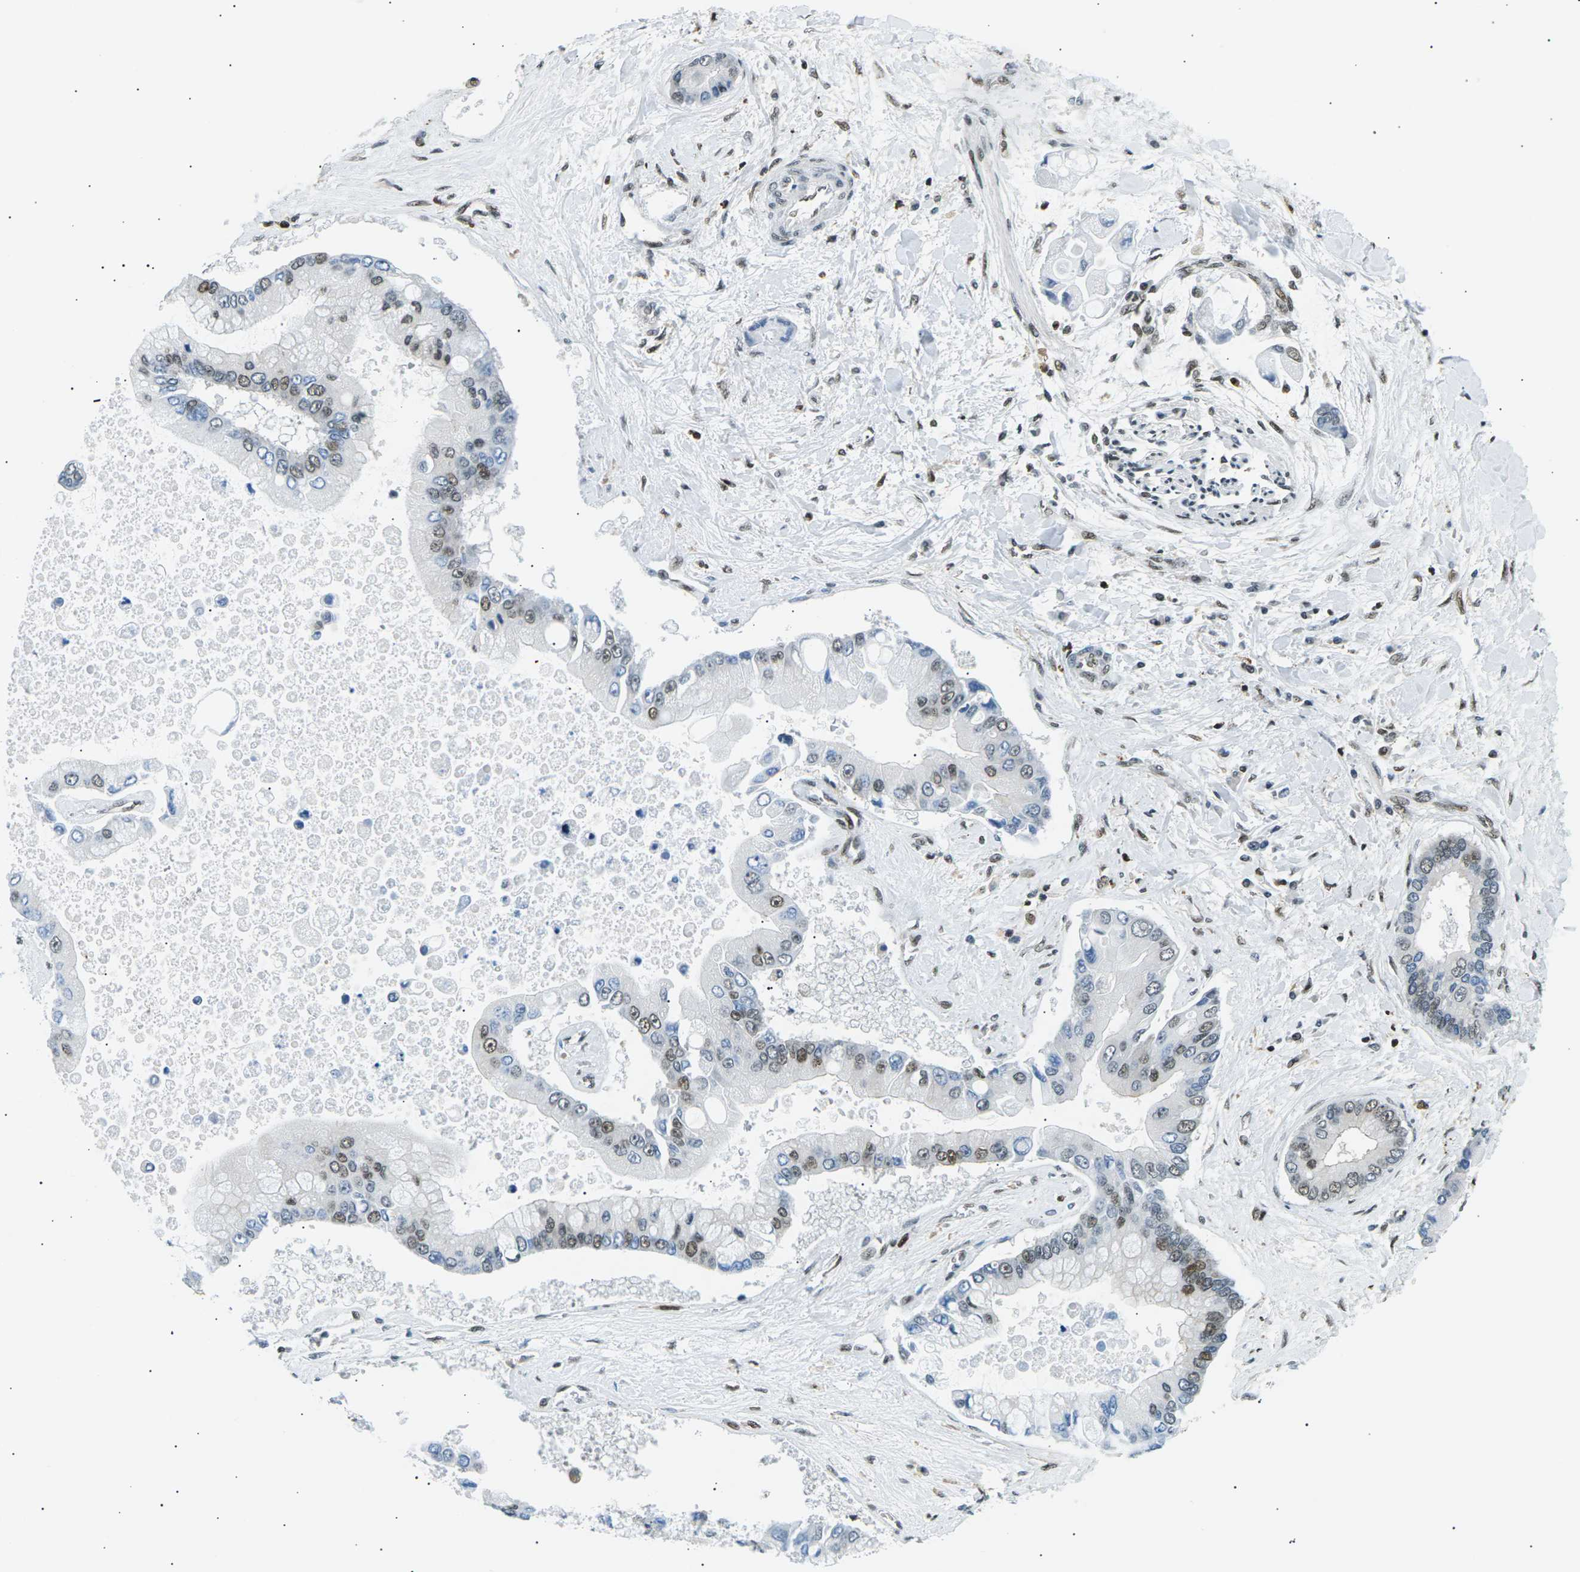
{"staining": {"intensity": "moderate", "quantity": "<25%", "location": "nuclear"}, "tissue": "liver cancer", "cell_type": "Tumor cells", "image_type": "cancer", "snomed": [{"axis": "morphology", "description": "Cholangiocarcinoma"}, {"axis": "topography", "description": "Liver"}], "caption": "A high-resolution photomicrograph shows immunohistochemistry staining of liver cancer, which demonstrates moderate nuclear positivity in approximately <25% of tumor cells. (DAB IHC with brightfield microscopy, high magnification).", "gene": "RPA2", "patient": {"sex": "male", "age": 50}}